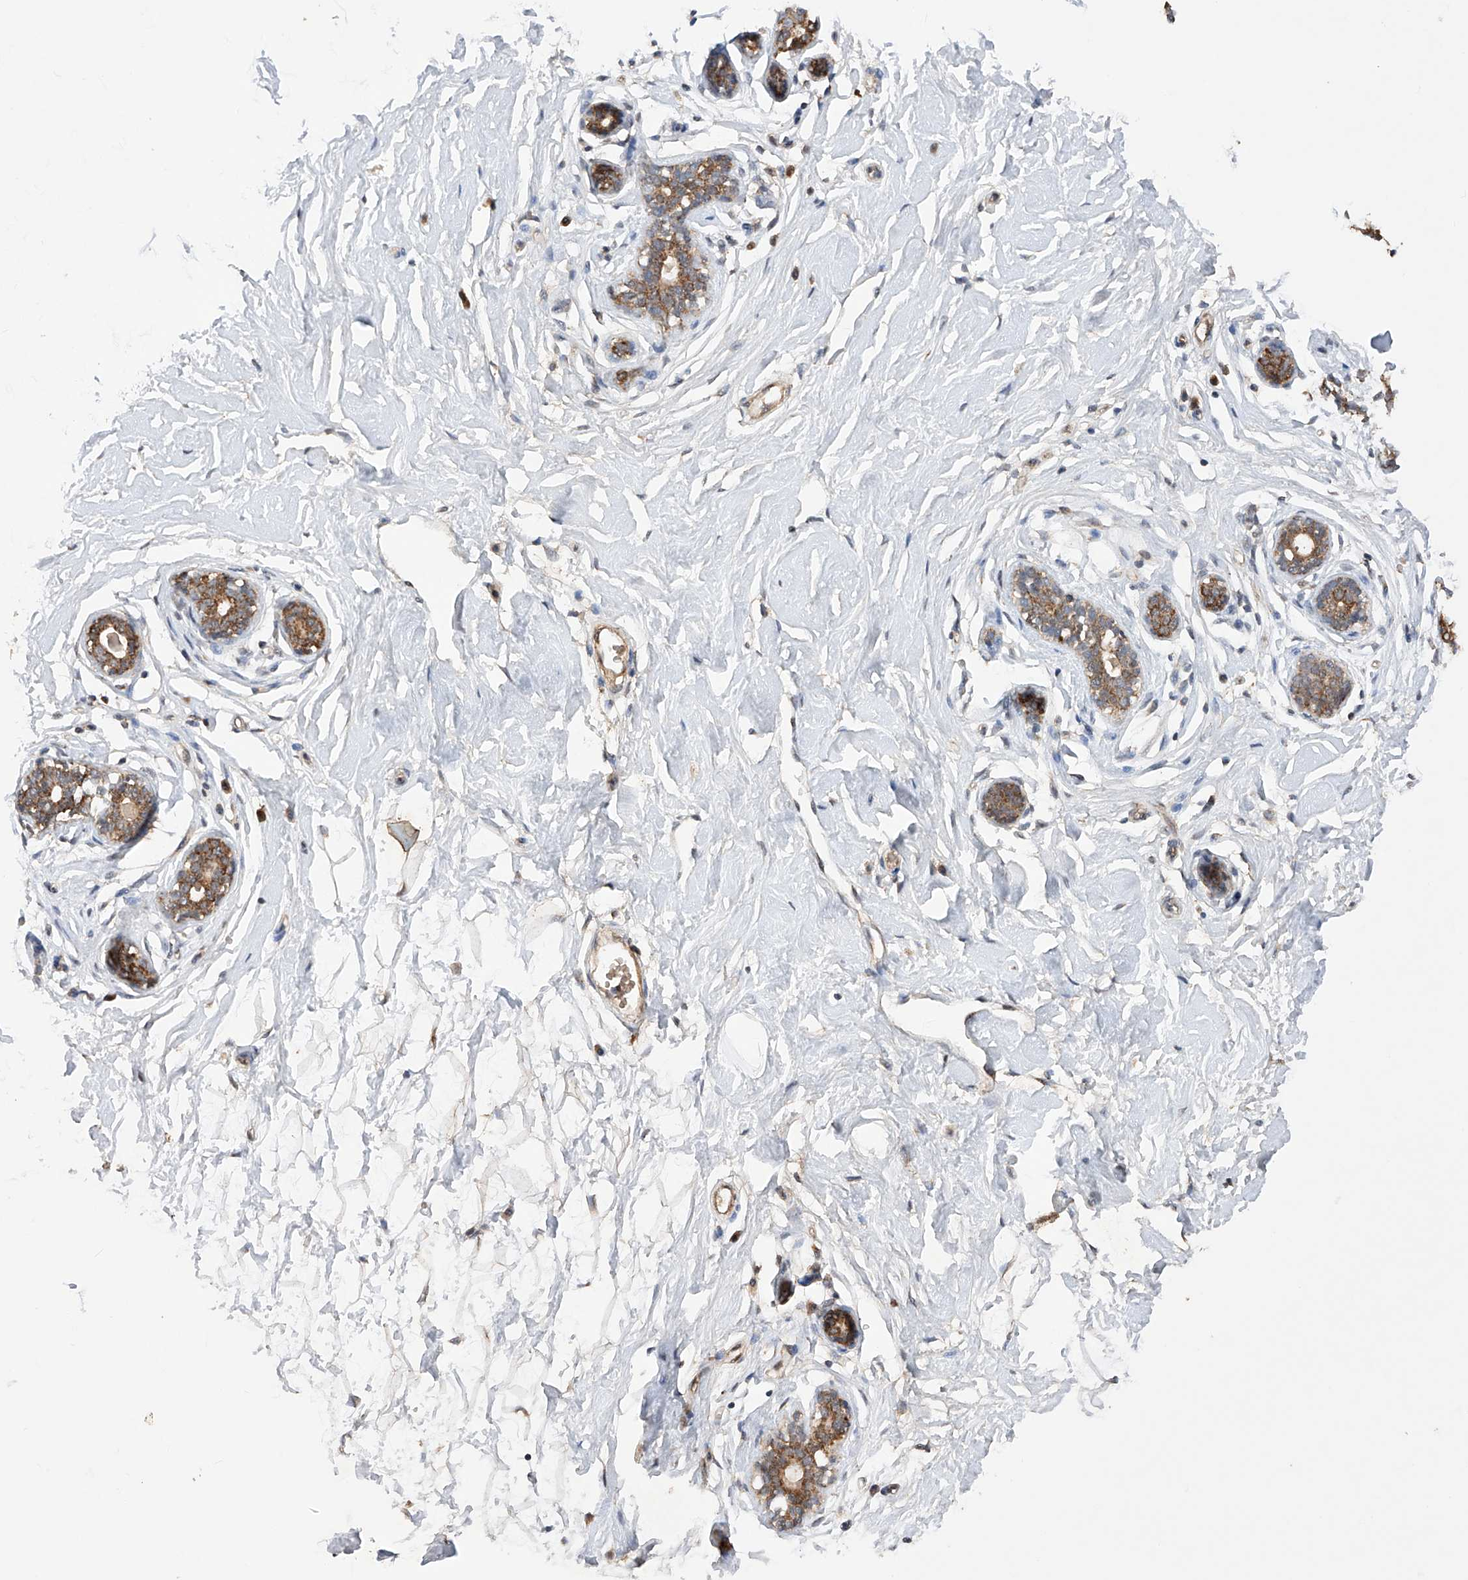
{"staining": {"intensity": "negative", "quantity": "none", "location": "none"}, "tissue": "breast", "cell_type": "Adipocytes", "image_type": "normal", "snomed": [{"axis": "morphology", "description": "Normal tissue, NOS"}, {"axis": "morphology", "description": "Adenoma, NOS"}, {"axis": "topography", "description": "Breast"}], "caption": "Adipocytes show no significant protein positivity in benign breast. (Brightfield microscopy of DAB immunohistochemistry (IHC) at high magnification).", "gene": "SDHAF4", "patient": {"sex": "female", "age": 23}}